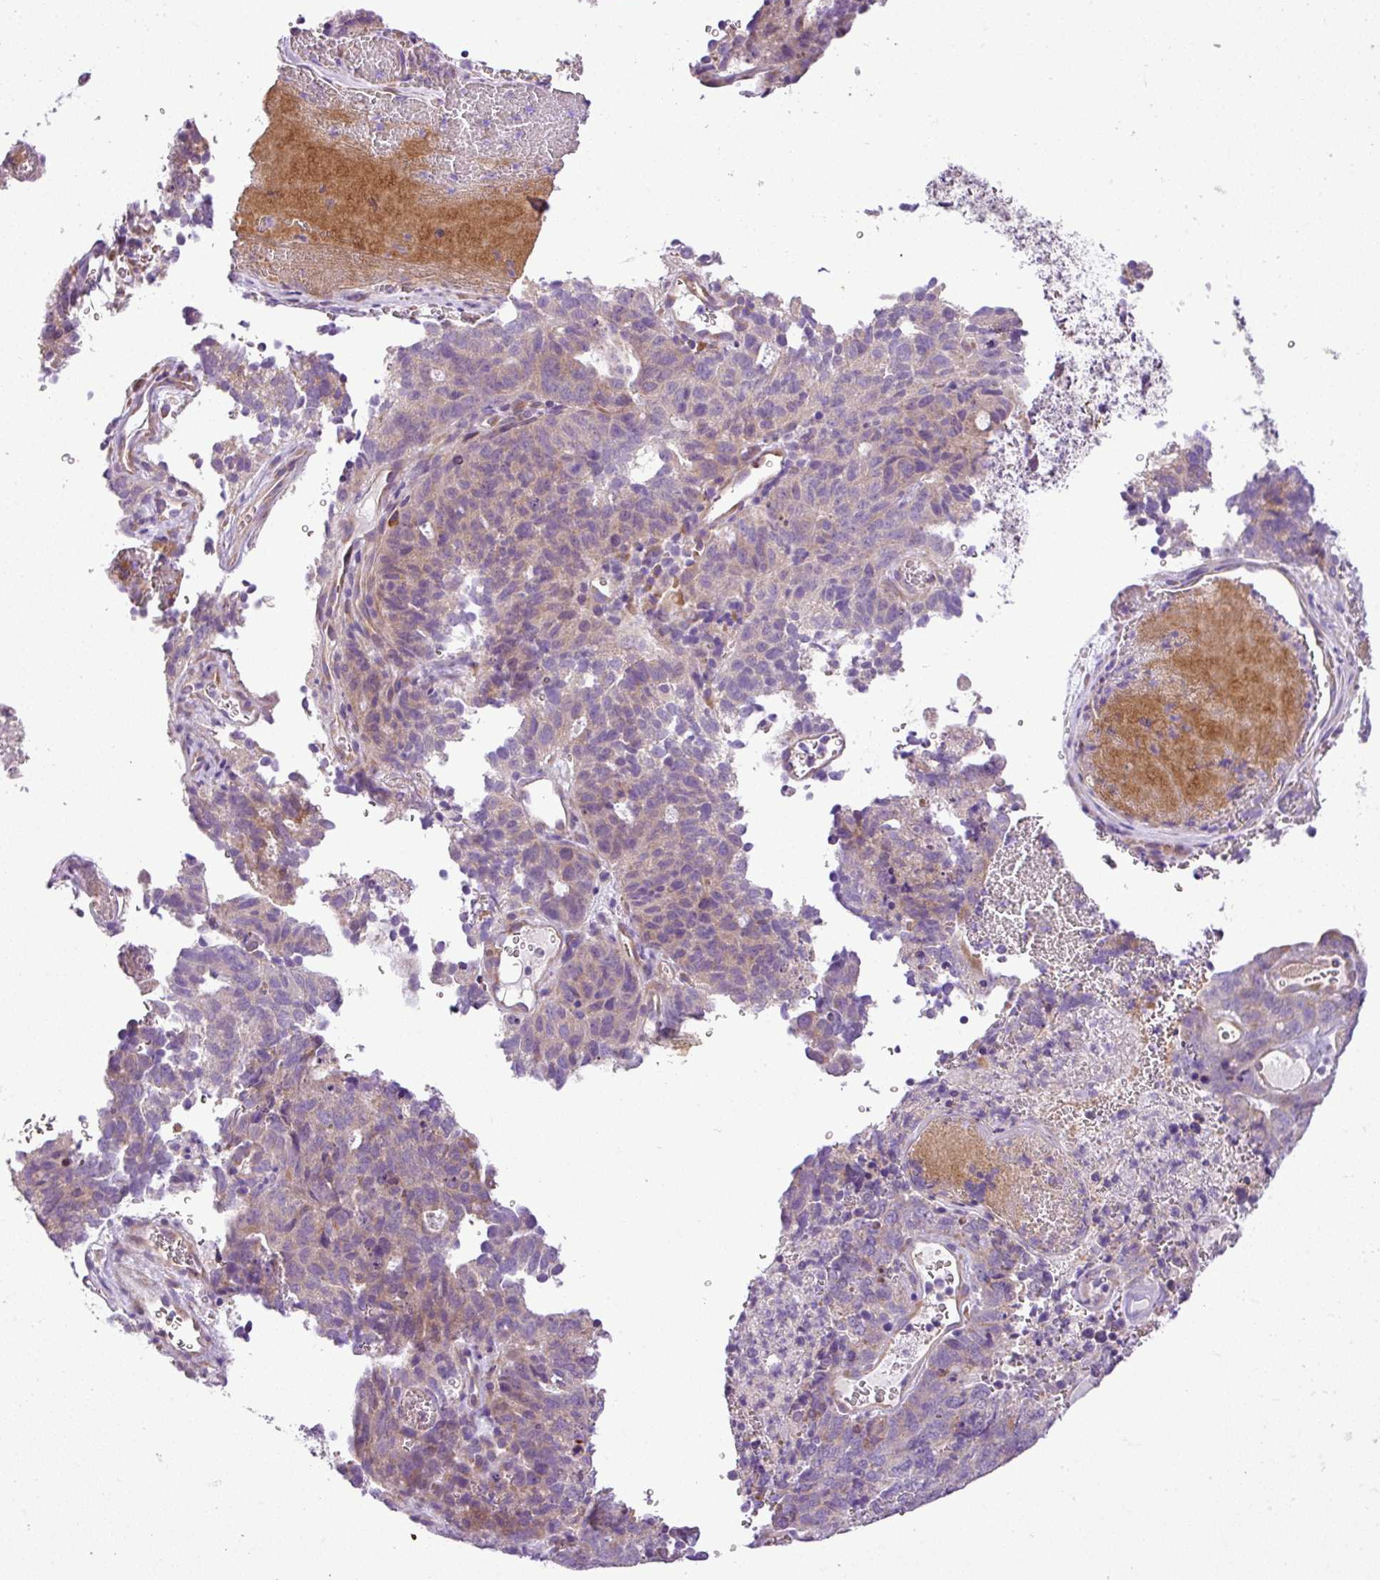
{"staining": {"intensity": "weak", "quantity": "25%-75%", "location": "cytoplasmic/membranous"}, "tissue": "cervical cancer", "cell_type": "Tumor cells", "image_type": "cancer", "snomed": [{"axis": "morphology", "description": "Adenocarcinoma, NOS"}, {"axis": "topography", "description": "Cervix"}], "caption": "A high-resolution histopathology image shows IHC staining of cervical cancer (adenocarcinoma), which reveals weak cytoplasmic/membranous expression in approximately 25%-75% of tumor cells.", "gene": "MOCS3", "patient": {"sex": "female", "age": 38}}